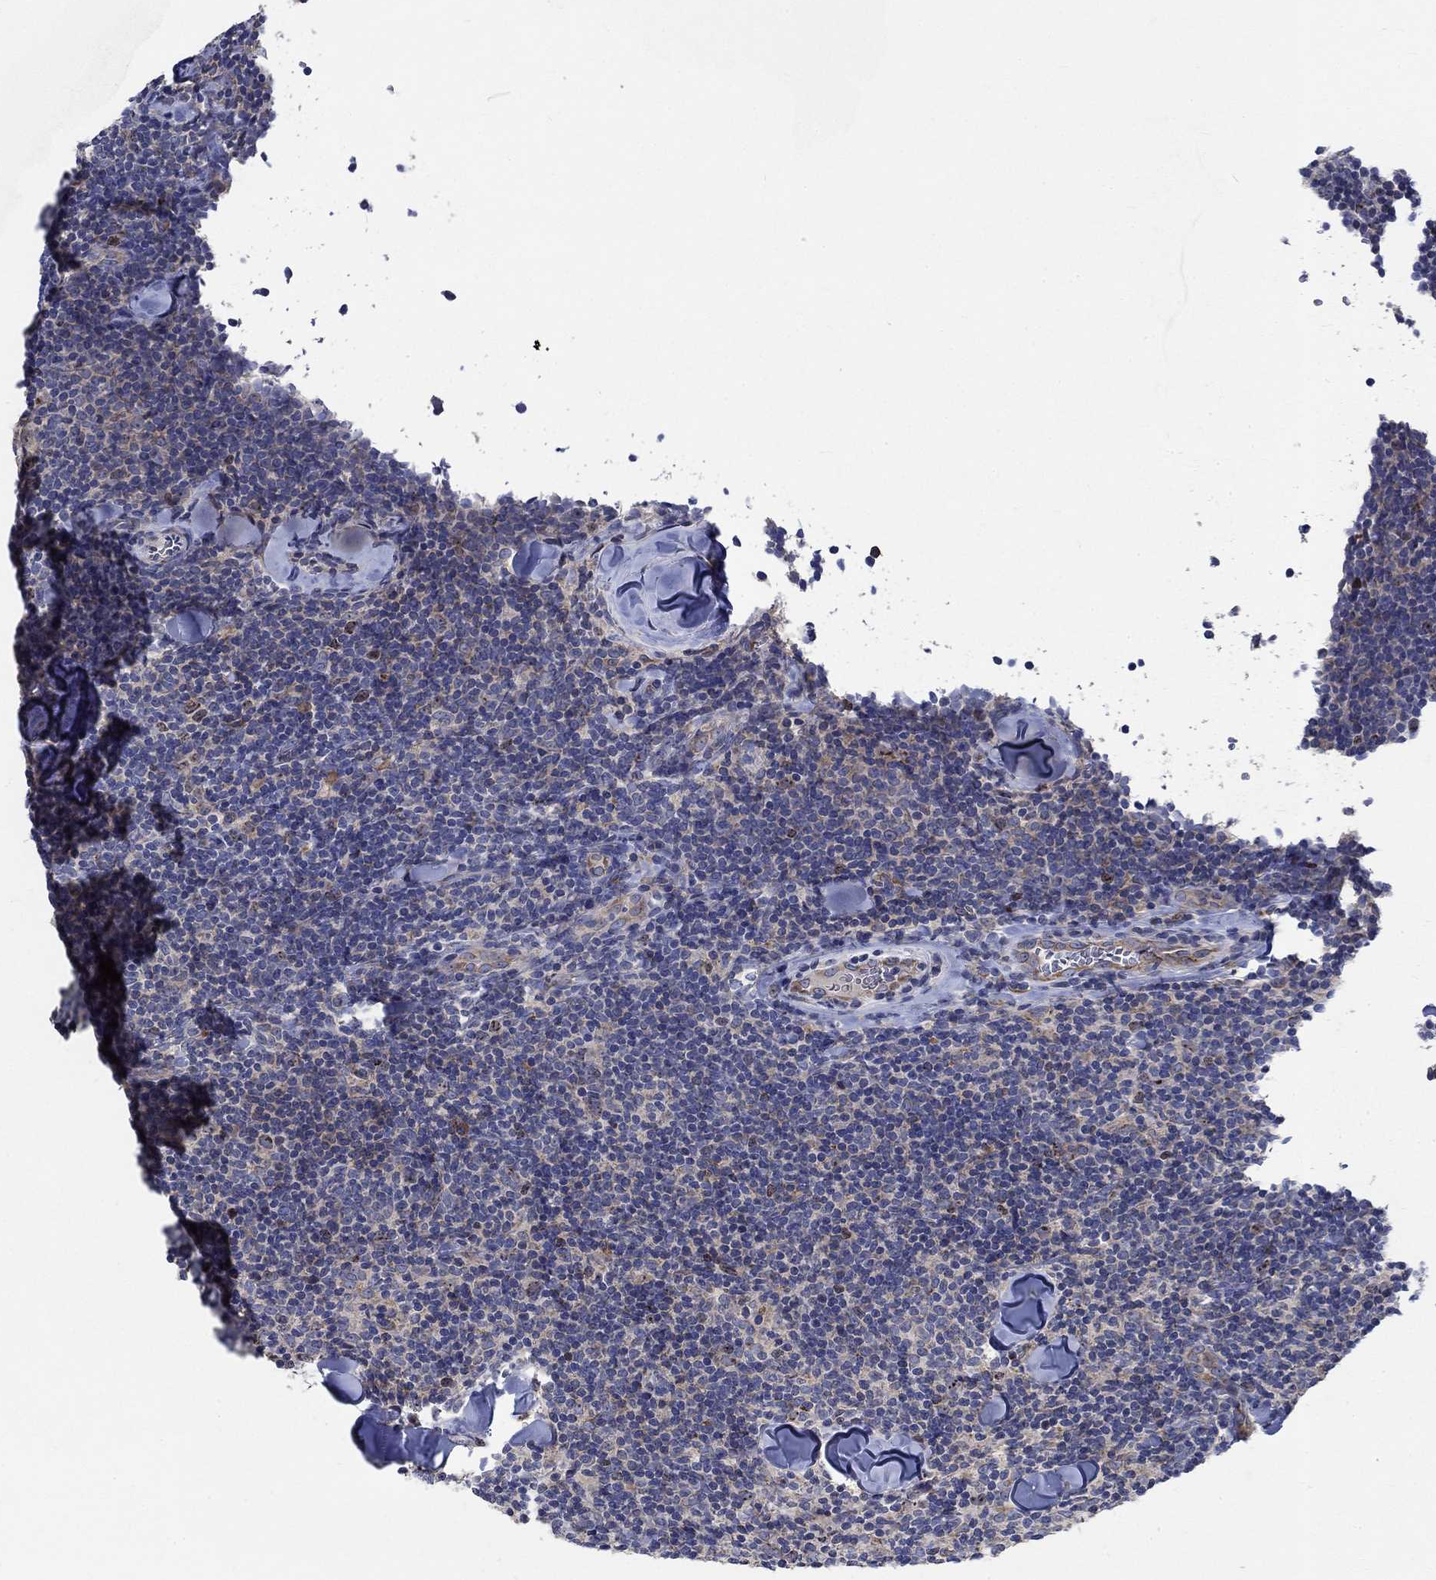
{"staining": {"intensity": "negative", "quantity": "none", "location": "none"}, "tissue": "lymphoma", "cell_type": "Tumor cells", "image_type": "cancer", "snomed": [{"axis": "morphology", "description": "Malignant lymphoma, non-Hodgkin's type, Low grade"}, {"axis": "topography", "description": "Lymph node"}], "caption": "Immunohistochemical staining of human malignant lymphoma, non-Hodgkin's type (low-grade) shows no significant expression in tumor cells.", "gene": "MMP24", "patient": {"sex": "female", "age": 56}}